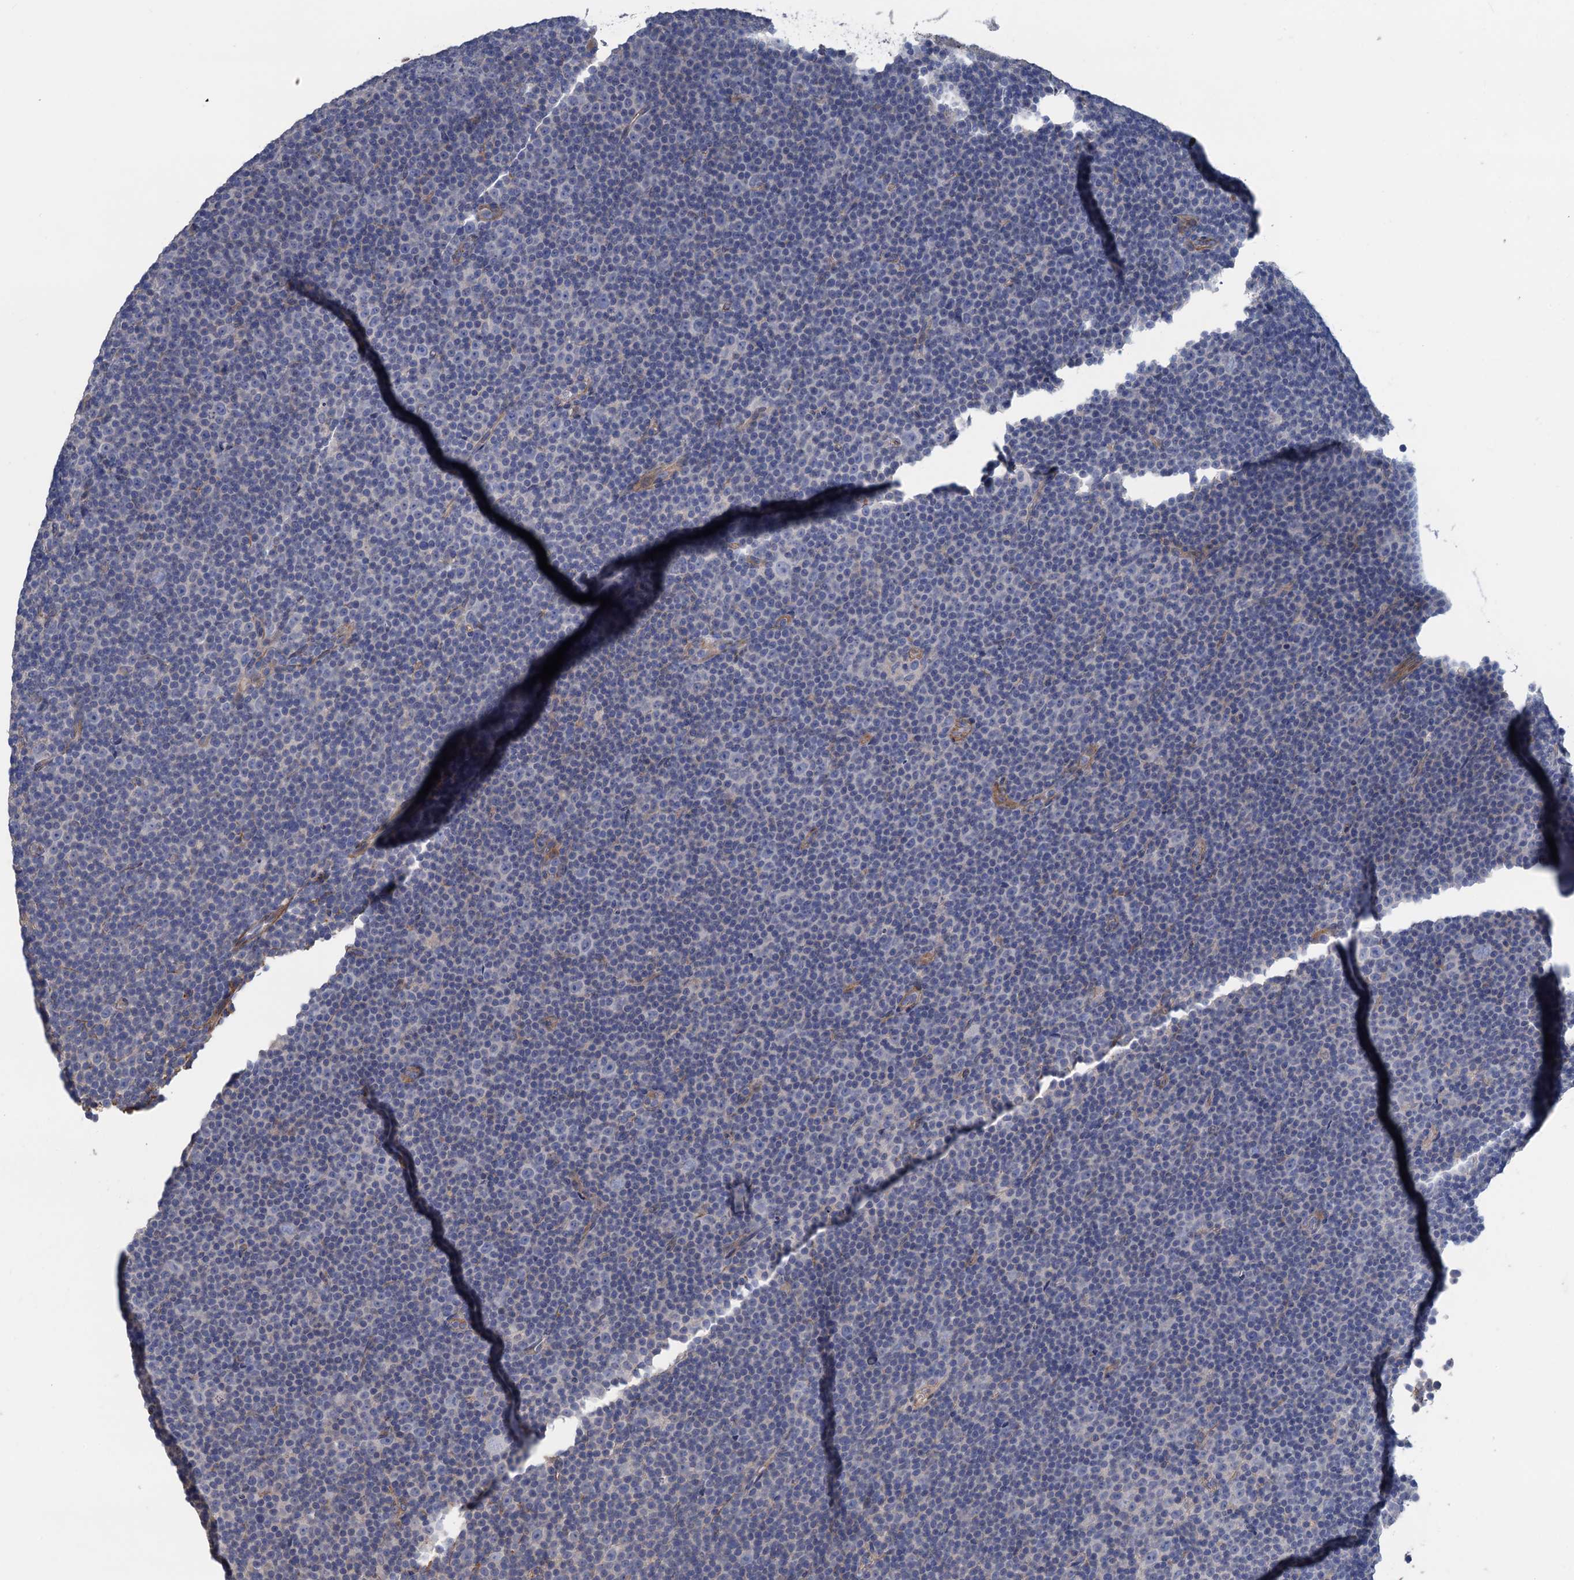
{"staining": {"intensity": "negative", "quantity": "none", "location": "none"}, "tissue": "lymphoma", "cell_type": "Tumor cells", "image_type": "cancer", "snomed": [{"axis": "morphology", "description": "Malignant lymphoma, non-Hodgkin's type, Low grade"}, {"axis": "topography", "description": "Lymph node"}], "caption": "Lymphoma stained for a protein using IHC demonstrates no positivity tumor cells.", "gene": "SMCO3", "patient": {"sex": "female", "age": 67}}